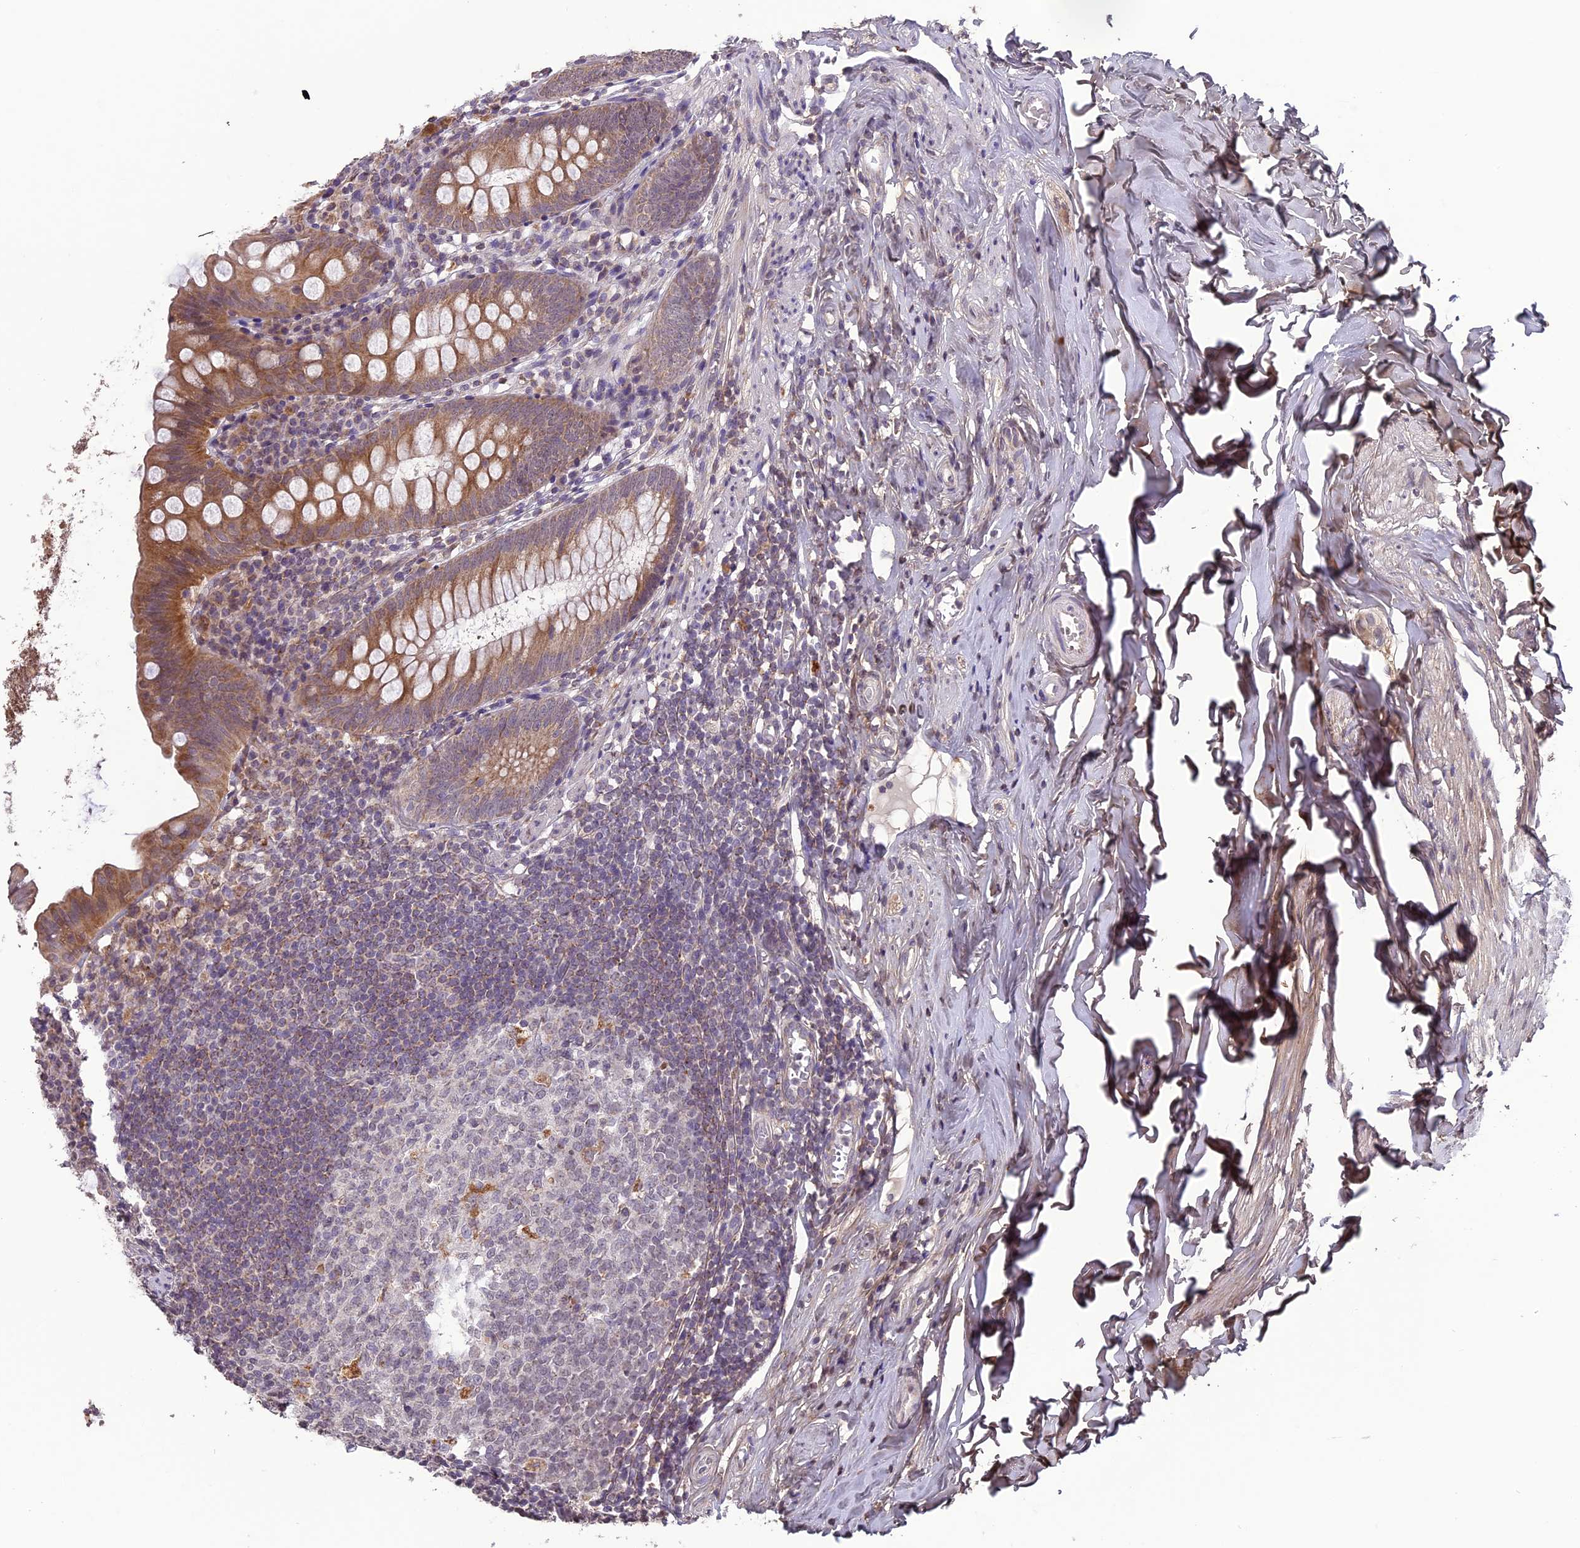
{"staining": {"intensity": "moderate", "quantity": ">75%", "location": "cytoplasmic/membranous"}, "tissue": "appendix", "cell_type": "Glandular cells", "image_type": "normal", "snomed": [{"axis": "morphology", "description": "Normal tissue, NOS"}, {"axis": "topography", "description": "Appendix"}], "caption": "Human appendix stained with a brown dye shows moderate cytoplasmic/membranous positive positivity in approximately >75% of glandular cells.", "gene": "ERG28", "patient": {"sex": "female", "age": 51}}